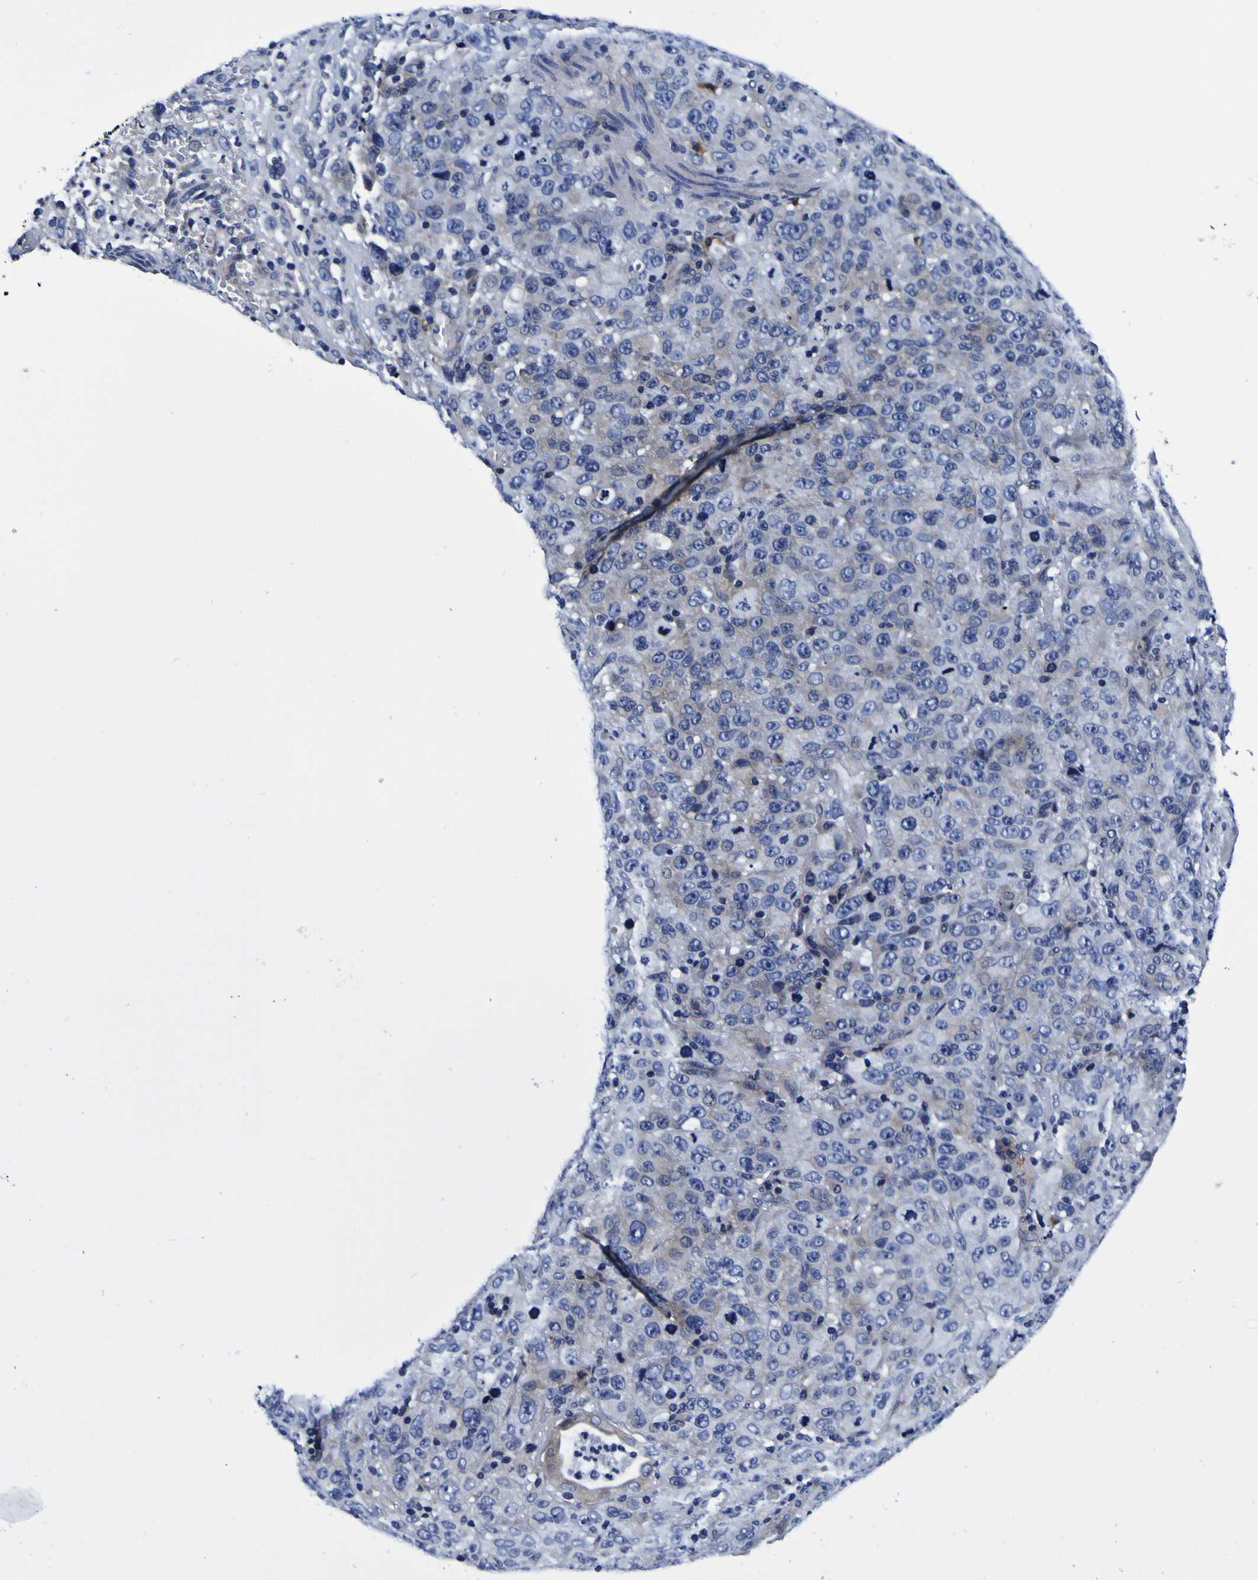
{"staining": {"intensity": "weak", "quantity": "<25%", "location": "cytoplasmic/membranous"}, "tissue": "stomach cancer", "cell_type": "Tumor cells", "image_type": "cancer", "snomed": [{"axis": "morphology", "description": "Adenocarcinoma, NOS"}, {"axis": "topography", "description": "Stomach"}], "caption": "Adenocarcinoma (stomach) stained for a protein using IHC displays no positivity tumor cells.", "gene": "PDLIM4", "patient": {"sex": "male", "age": 48}}